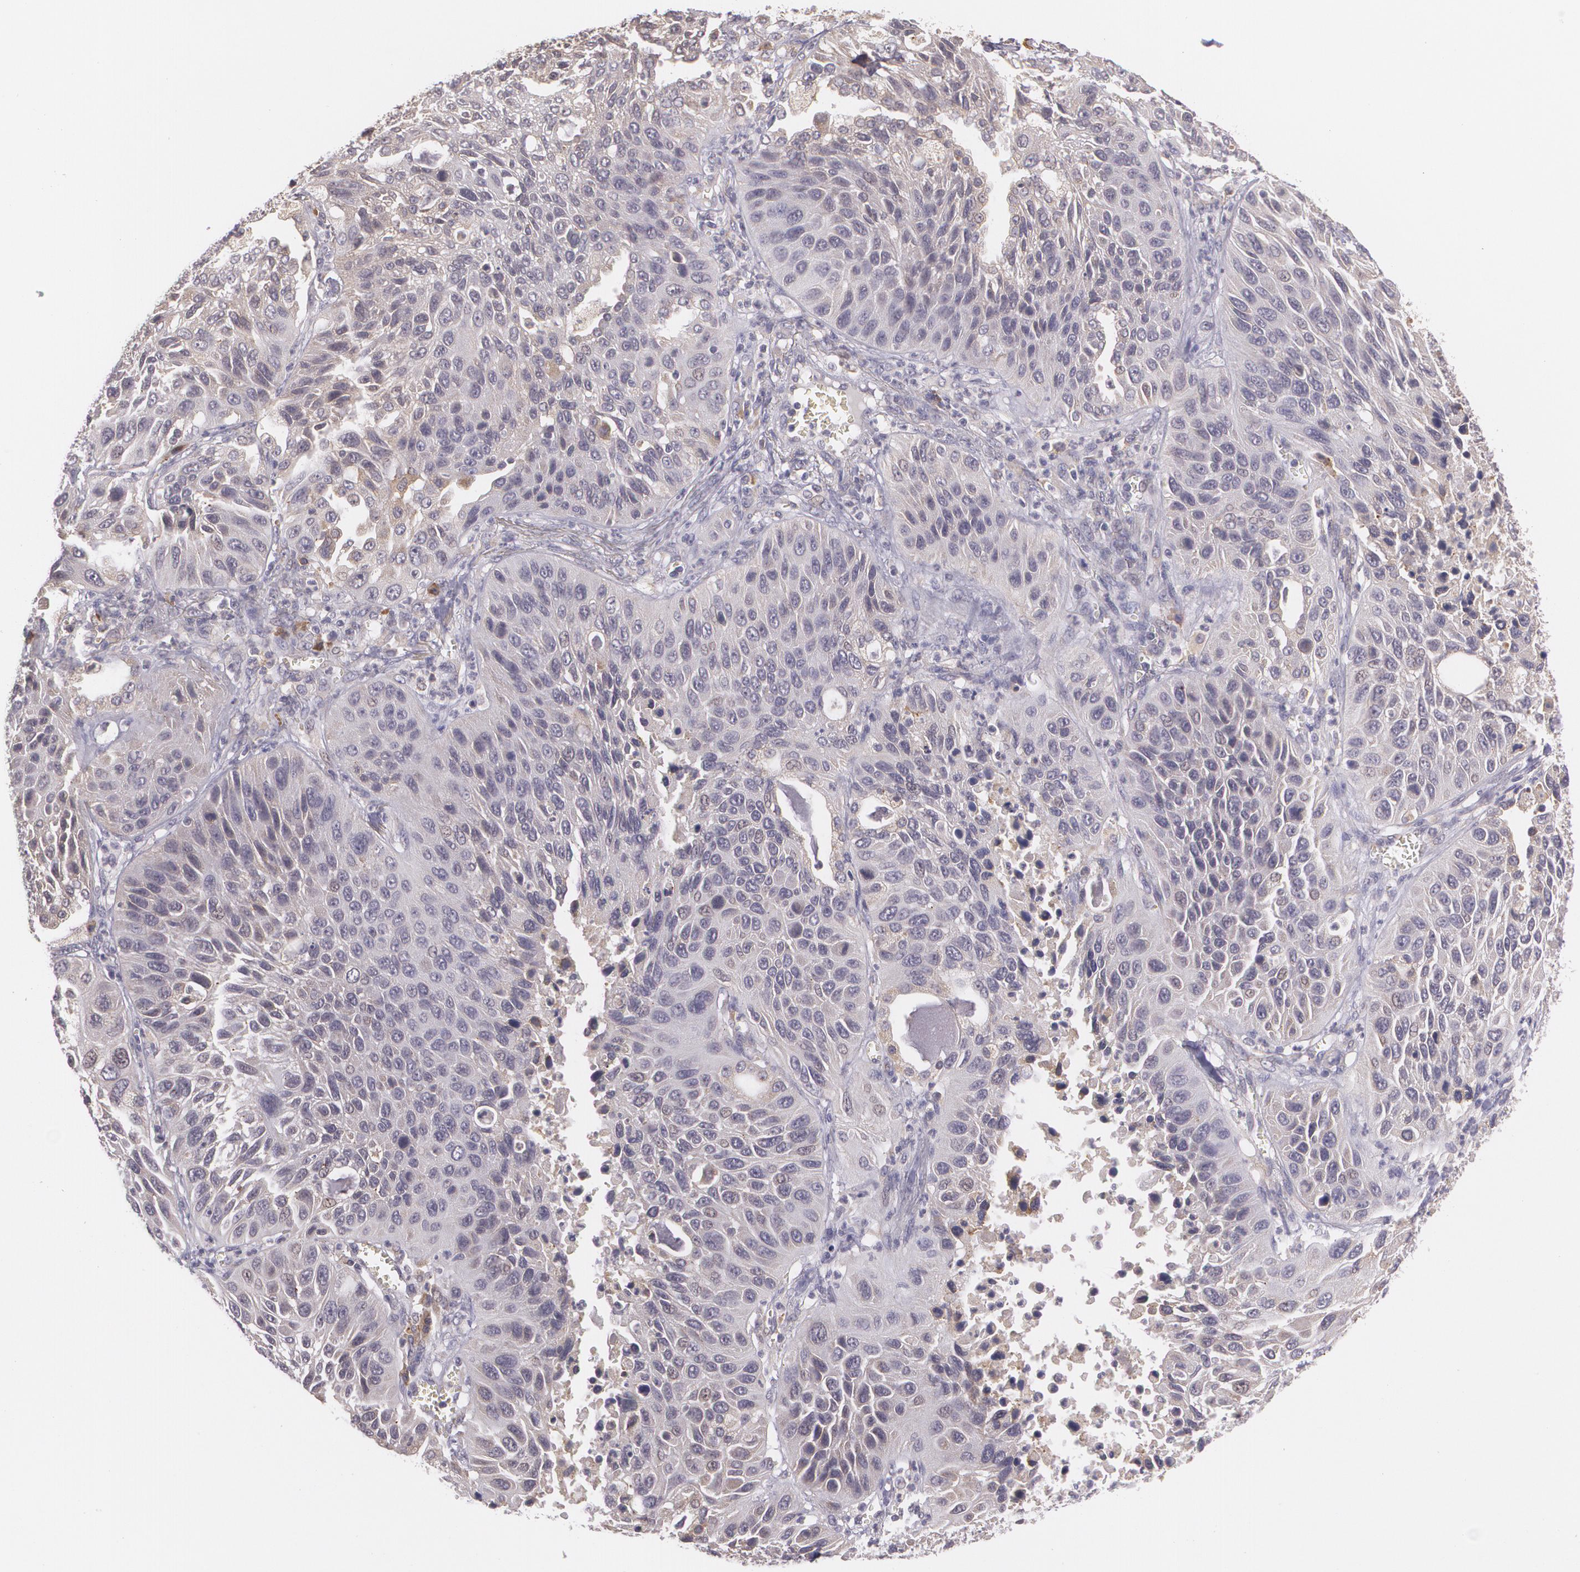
{"staining": {"intensity": "weak", "quantity": "<25%", "location": "cytoplasmic/membranous"}, "tissue": "lung cancer", "cell_type": "Tumor cells", "image_type": "cancer", "snomed": [{"axis": "morphology", "description": "Squamous cell carcinoma, NOS"}, {"axis": "topography", "description": "Lung"}], "caption": "The micrograph reveals no significant positivity in tumor cells of lung cancer (squamous cell carcinoma).", "gene": "CCL17", "patient": {"sex": "female", "age": 76}}